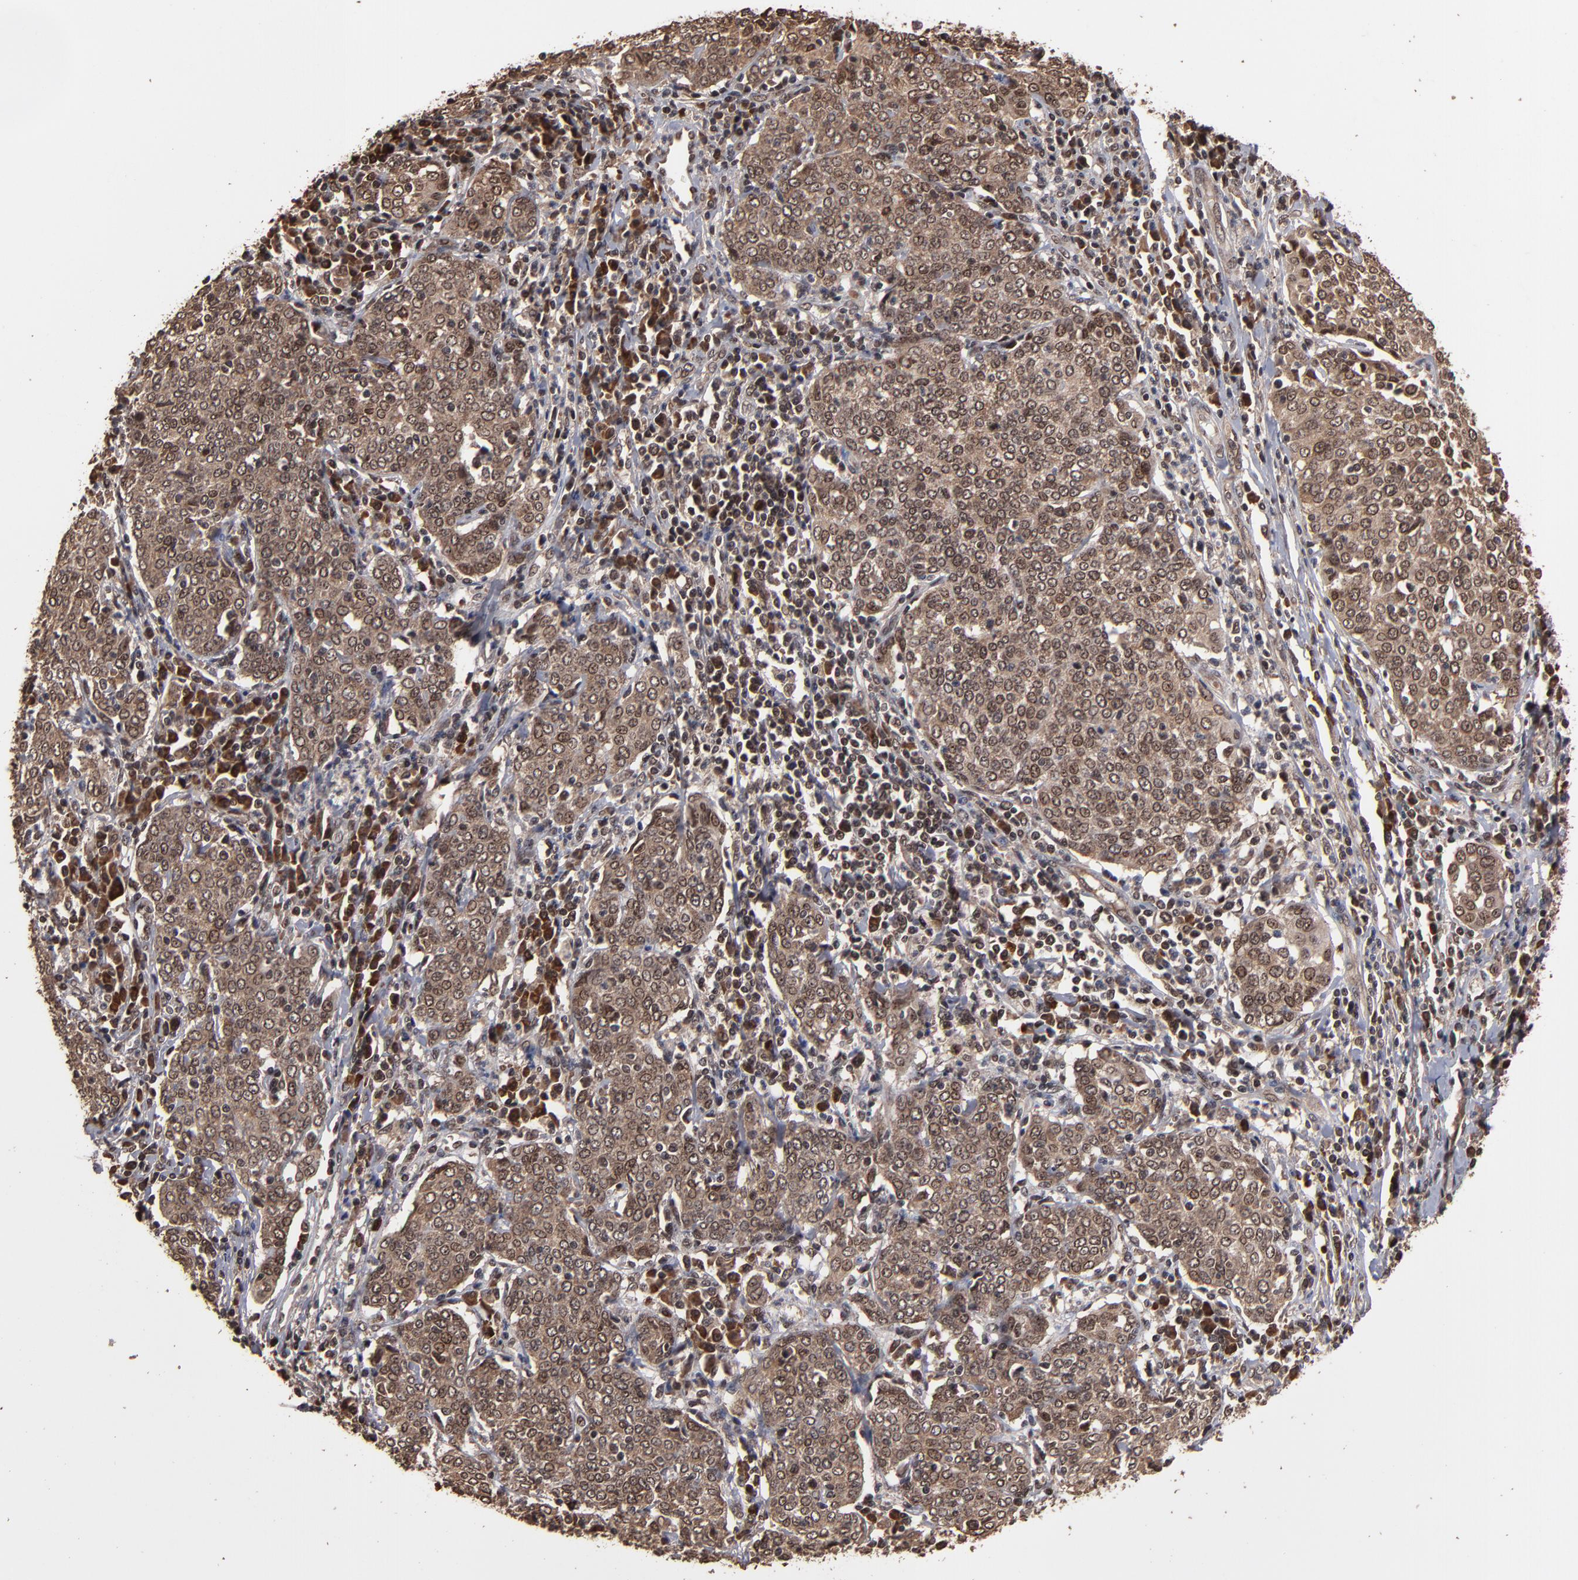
{"staining": {"intensity": "moderate", "quantity": ">75%", "location": "cytoplasmic/membranous,nuclear"}, "tissue": "cervical cancer", "cell_type": "Tumor cells", "image_type": "cancer", "snomed": [{"axis": "morphology", "description": "Squamous cell carcinoma, NOS"}, {"axis": "topography", "description": "Cervix"}], "caption": "Cervical cancer stained with a protein marker demonstrates moderate staining in tumor cells.", "gene": "NXF2B", "patient": {"sex": "female", "age": 40}}